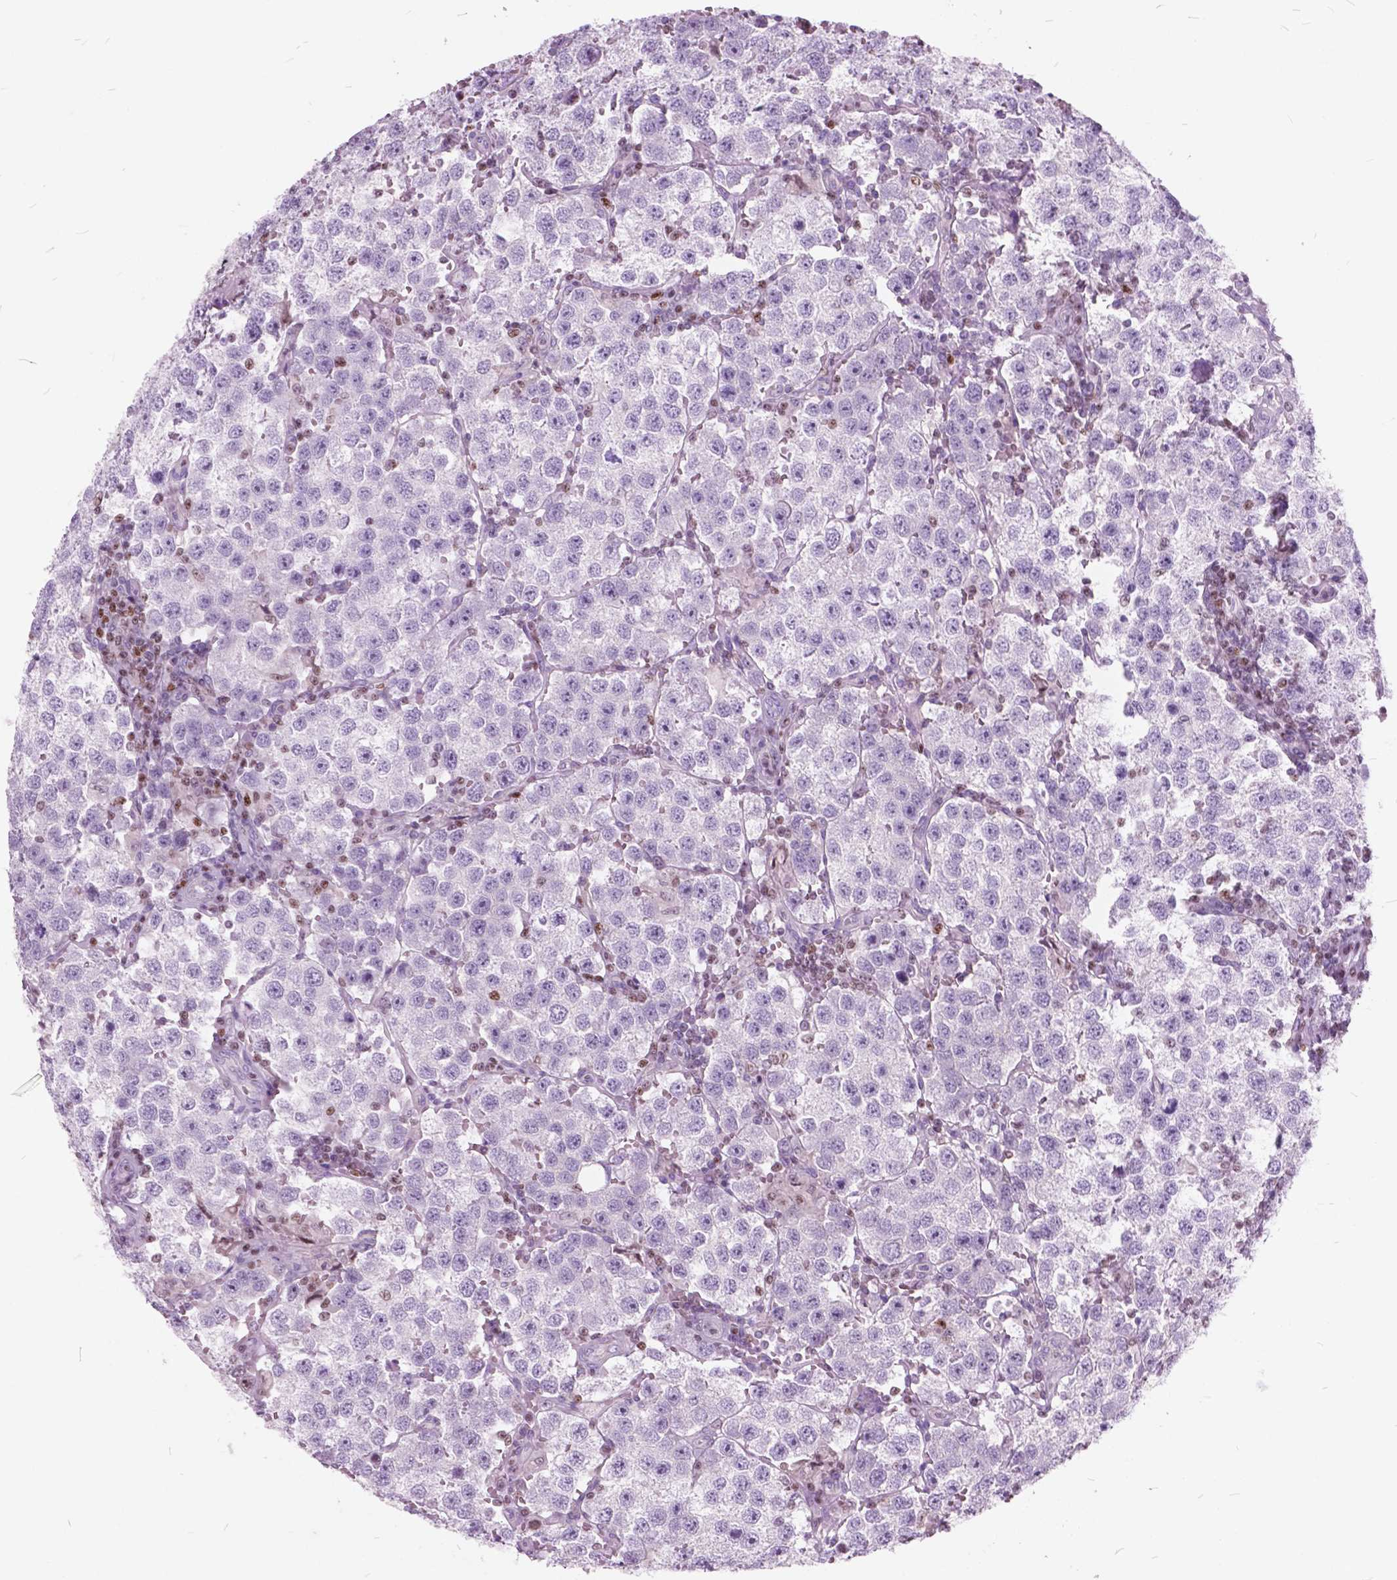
{"staining": {"intensity": "negative", "quantity": "none", "location": "none"}, "tissue": "testis cancer", "cell_type": "Tumor cells", "image_type": "cancer", "snomed": [{"axis": "morphology", "description": "Seminoma, NOS"}, {"axis": "topography", "description": "Testis"}], "caption": "This image is of testis cancer (seminoma) stained with immunohistochemistry to label a protein in brown with the nuclei are counter-stained blue. There is no positivity in tumor cells.", "gene": "SP140", "patient": {"sex": "male", "age": 37}}